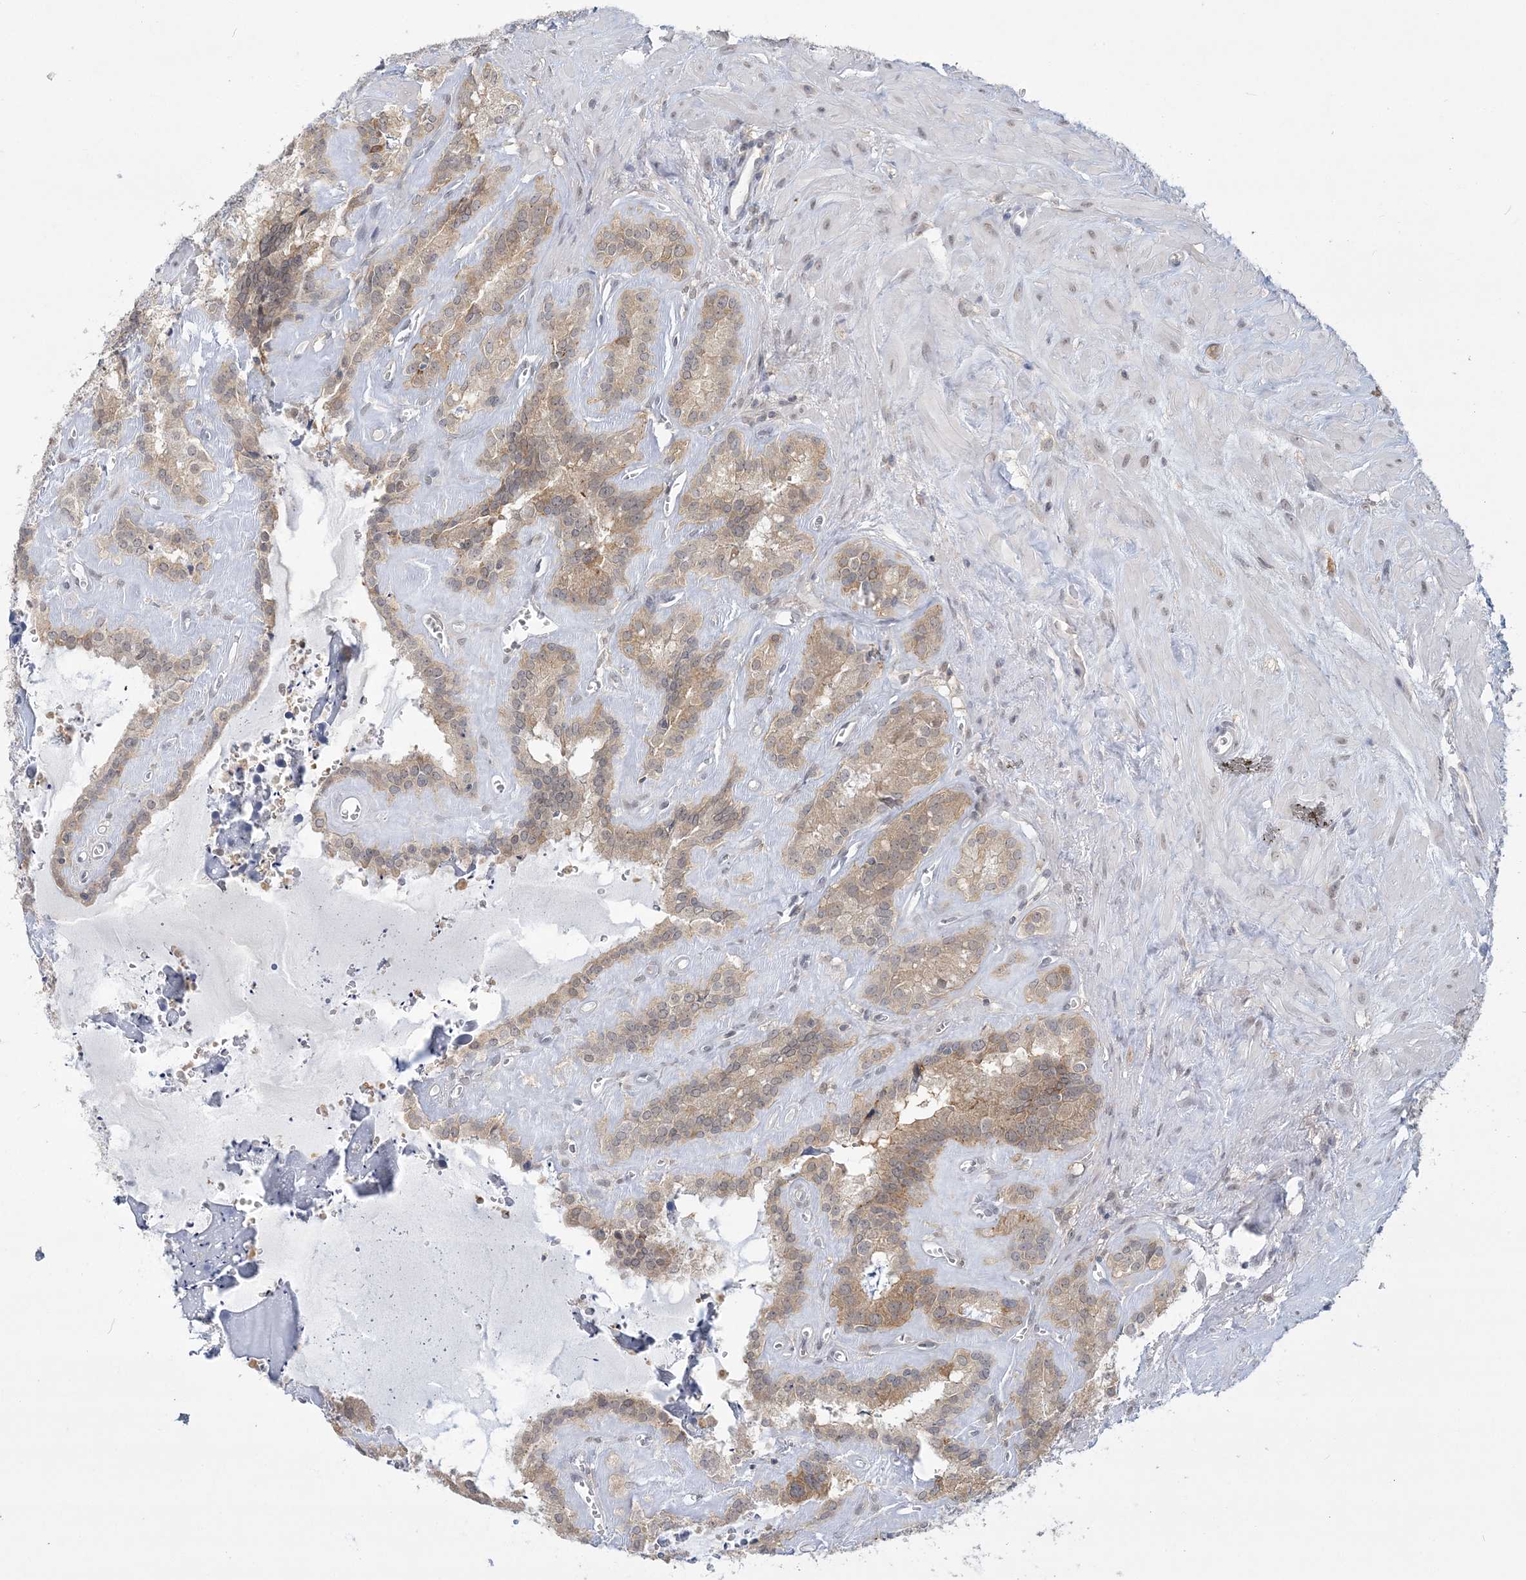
{"staining": {"intensity": "moderate", "quantity": ">75%", "location": "cytoplasmic/membranous"}, "tissue": "seminal vesicle", "cell_type": "Glandular cells", "image_type": "normal", "snomed": [{"axis": "morphology", "description": "Normal tissue, NOS"}, {"axis": "topography", "description": "Prostate"}, {"axis": "topography", "description": "Seminal veicle"}], "caption": "Immunohistochemical staining of normal seminal vesicle displays moderate cytoplasmic/membranous protein staining in about >75% of glandular cells. Nuclei are stained in blue.", "gene": "ANKS1A", "patient": {"sex": "male", "age": 59}}